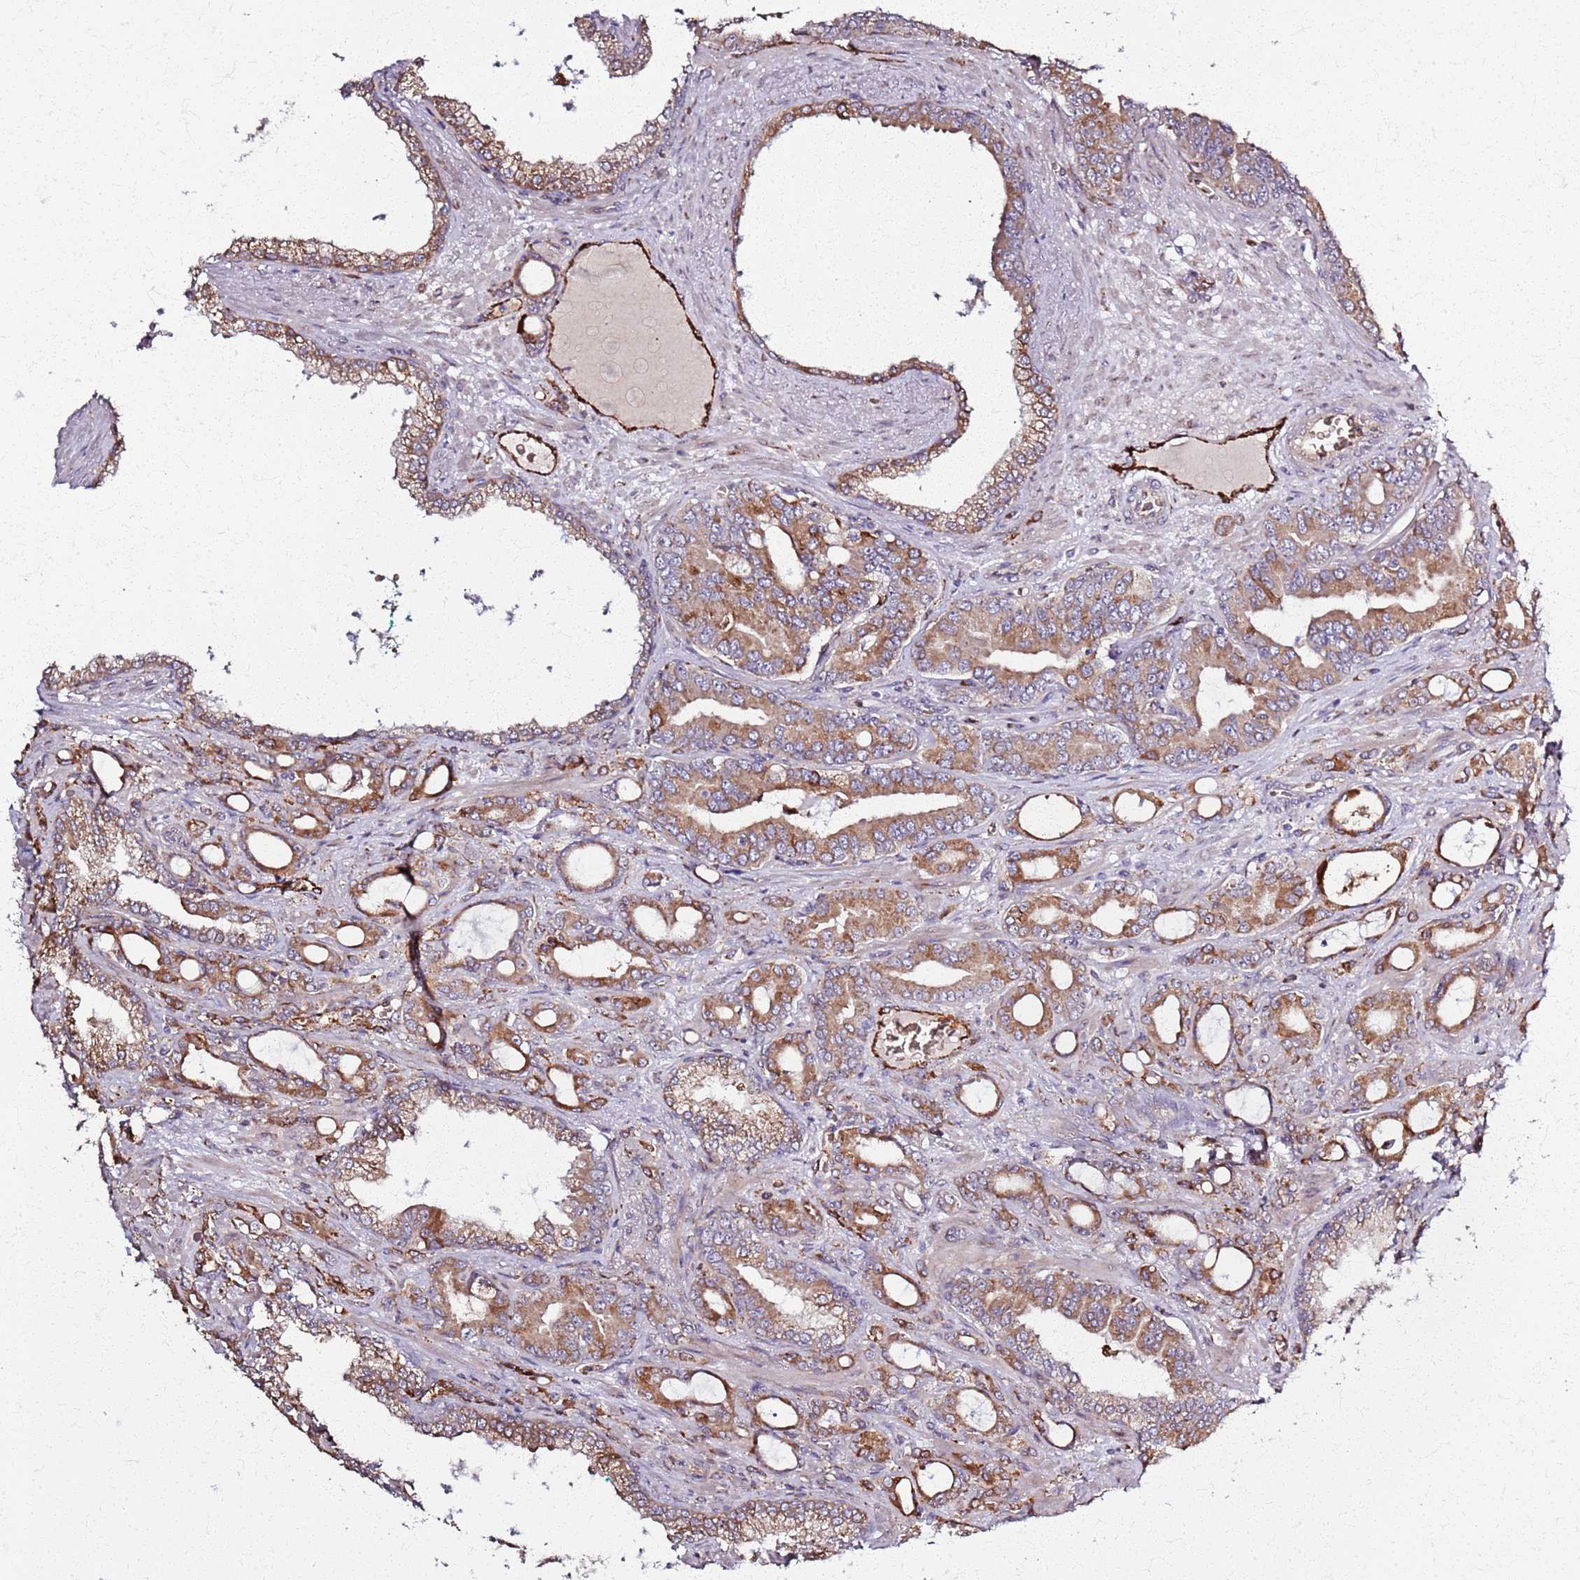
{"staining": {"intensity": "moderate", "quantity": ">75%", "location": "cytoplasmic/membranous"}, "tissue": "prostate cancer", "cell_type": "Tumor cells", "image_type": "cancer", "snomed": [{"axis": "morphology", "description": "Adenocarcinoma, High grade"}, {"axis": "topography", "description": "Prostate"}], "caption": "Protein expression by immunohistochemistry displays moderate cytoplasmic/membranous staining in approximately >75% of tumor cells in adenocarcinoma (high-grade) (prostate).", "gene": "KRI1", "patient": {"sex": "male", "age": 72}}